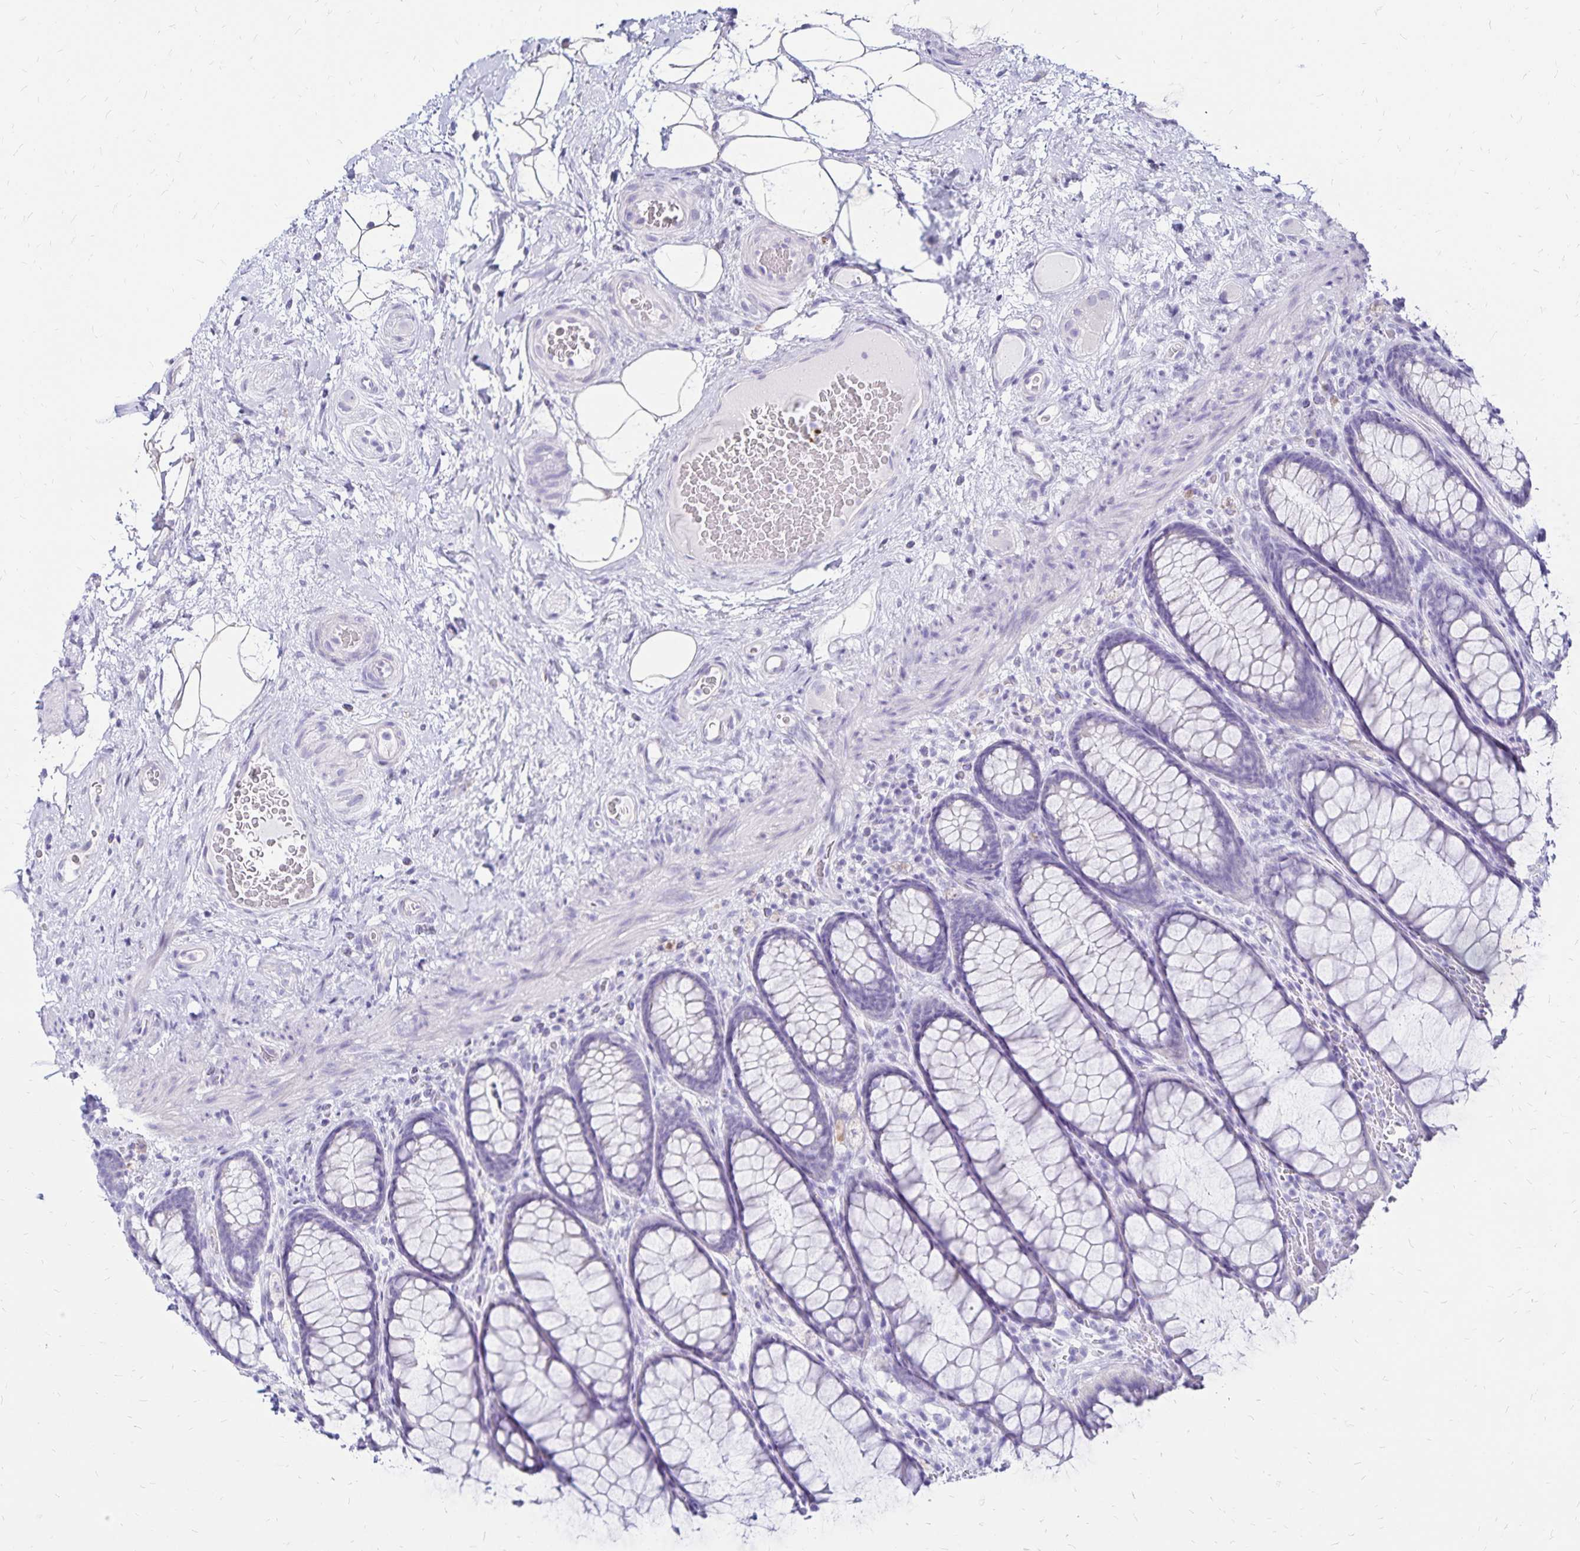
{"staining": {"intensity": "negative", "quantity": "none", "location": "none"}, "tissue": "rectum", "cell_type": "Glandular cells", "image_type": "normal", "snomed": [{"axis": "morphology", "description": "Normal tissue, NOS"}, {"axis": "topography", "description": "Rectum"}], "caption": "IHC micrograph of benign human rectum stained for a protein (brown), which demonstrates no expression in glandular cells.", "gene": "LIN28B", "patient": {"sex": "female", "age": 67}}